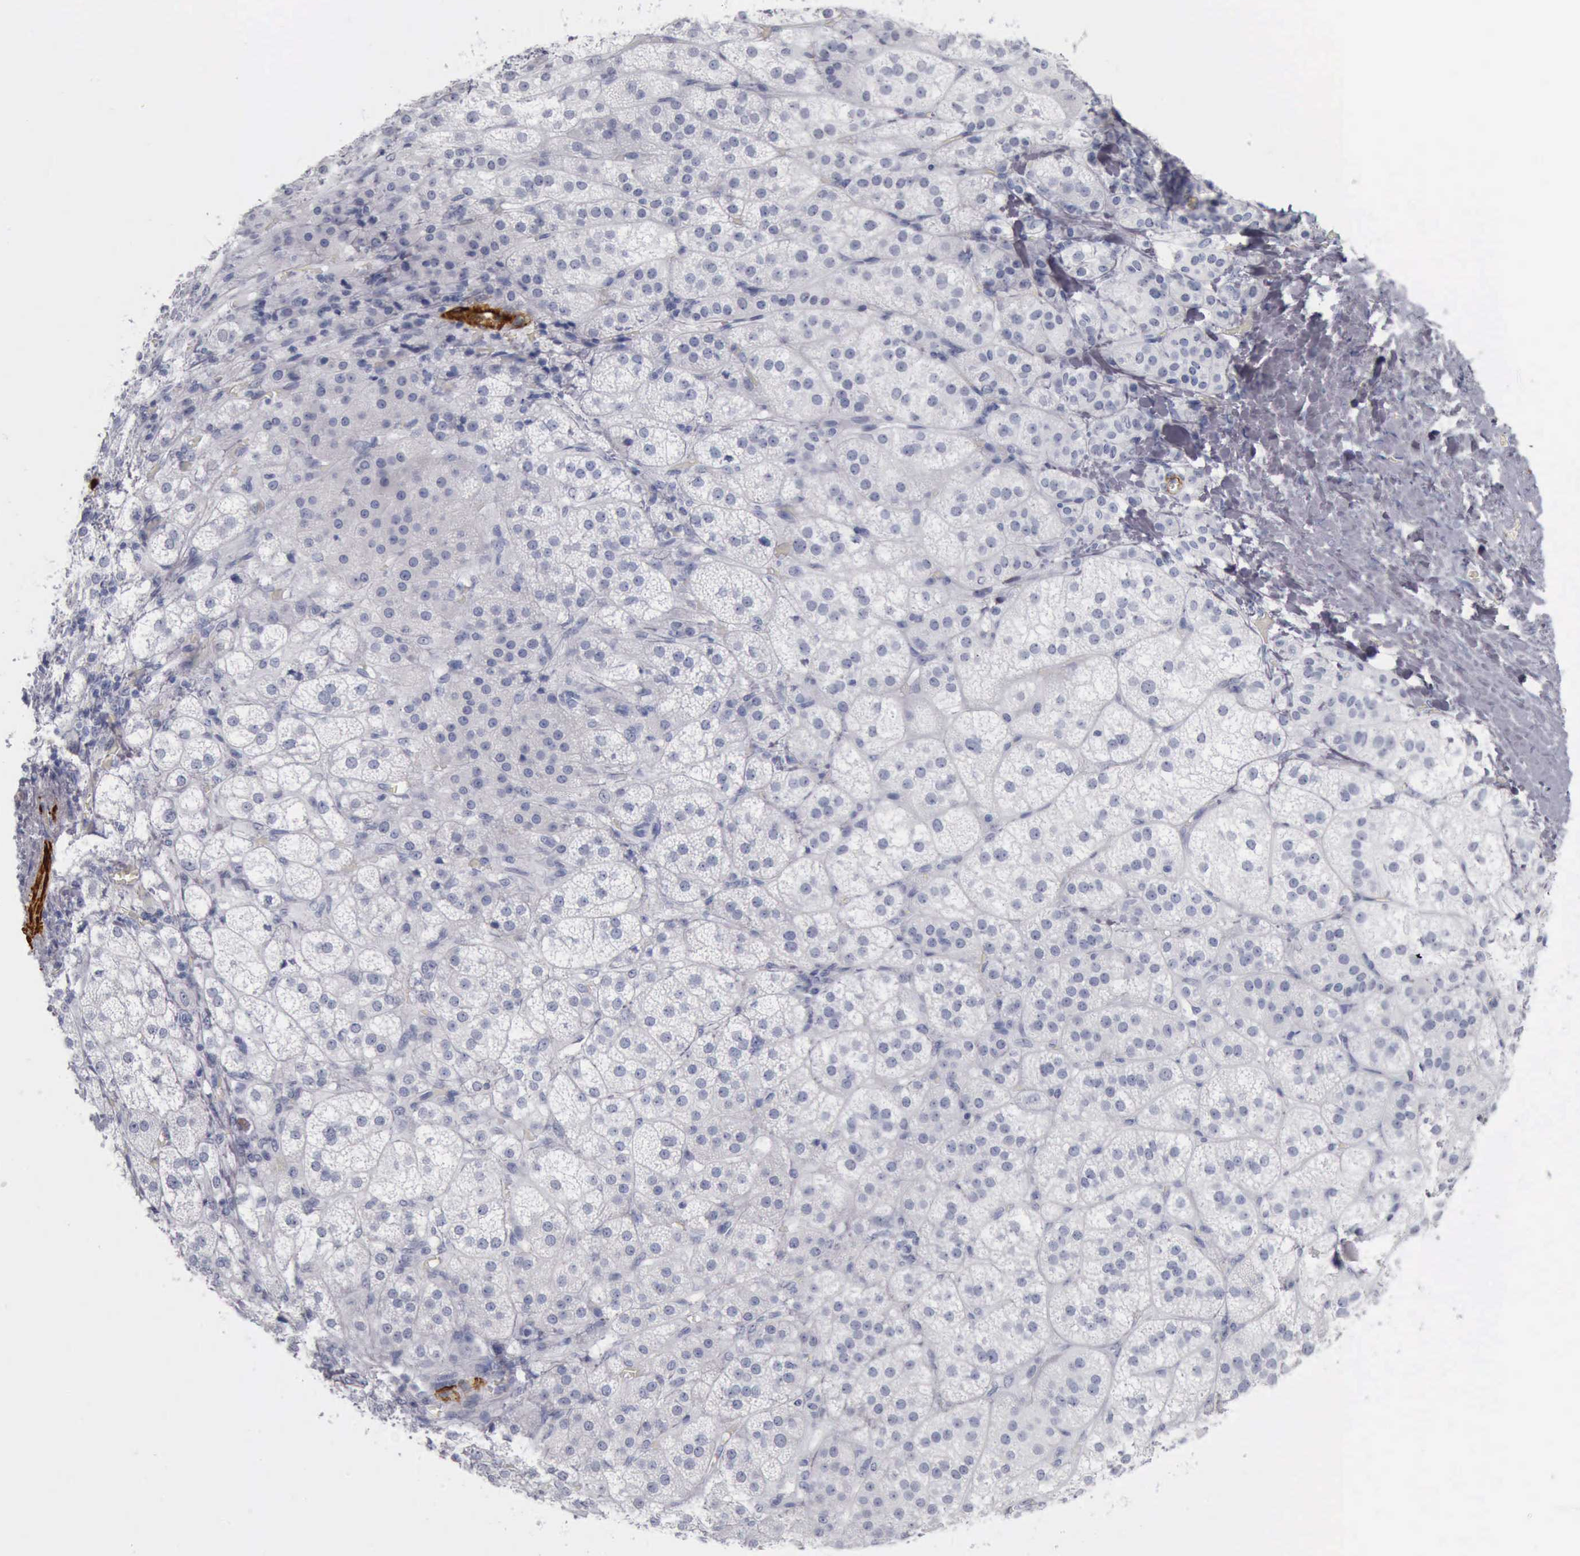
{"staining": {"intensity": "negative", "quantity": "none", "location": "none"}, "tissue": "adrenal gland", "cell_type": "Glandular cells", "image_type": "normal", "snomed": [{"axis": "morphology", "description": "Normal tissue, NOS"}, {"axis": "topography", "description": "Adrenal gland"}], "caption": "Immunohistochemical staining of normal human adrenal gland shows no significant staining in glandular cells.", "gene": "CALD1", "patient": {"sex": "female", "age": 60}}